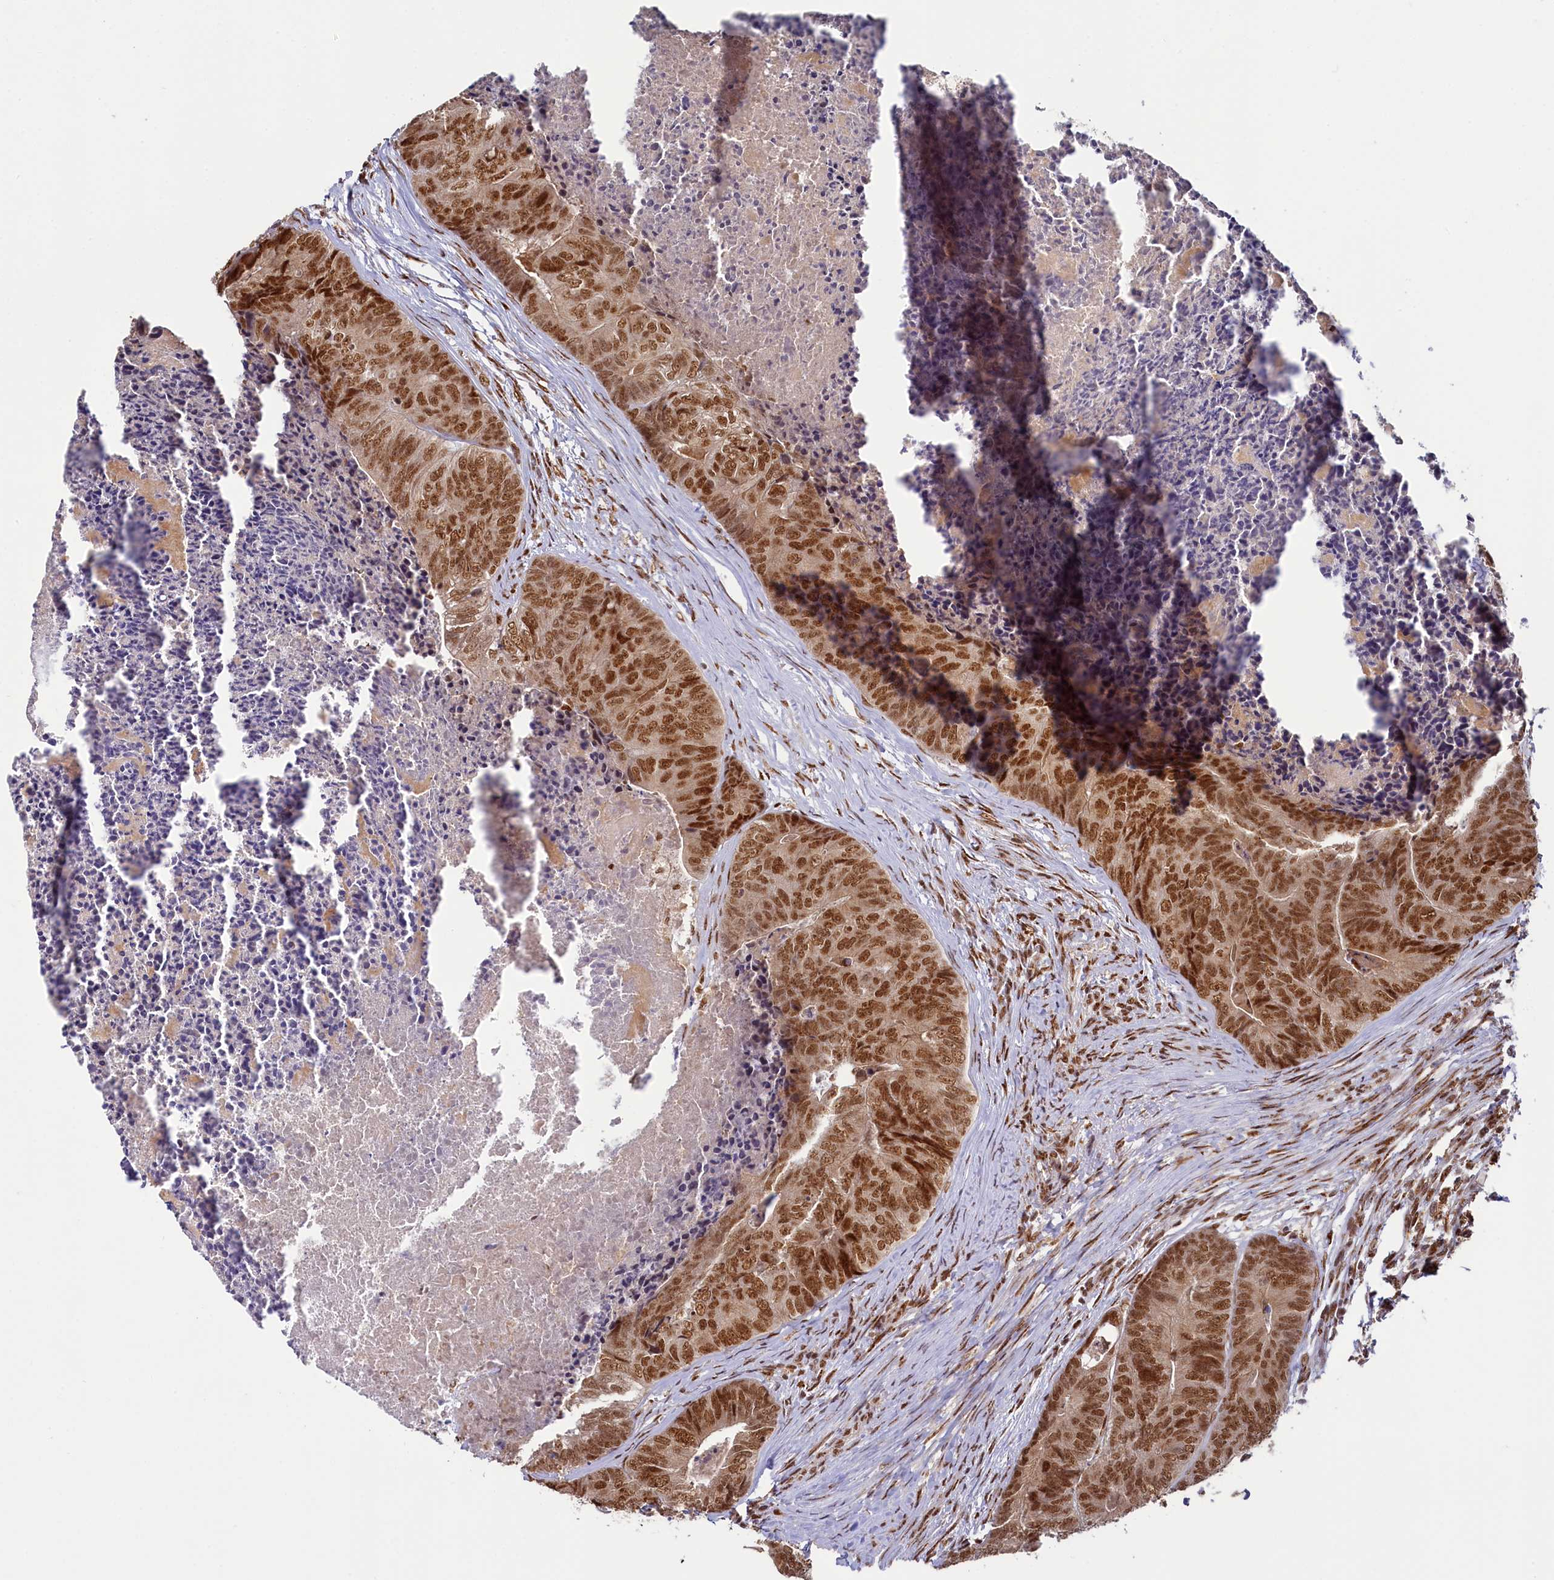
{"staining": {"intensity": "strong", "quantity": ">75%", "location": "nuclear"}, "tissue": "colorectal cancer", "cell_type": "Tumor cells", "image_type": "cancer", "snomed": [{"axis": "morphology", "description": "Adenocarcinoma, NOS"}, {"axis": "topography", "description": "Colon"}], "caption": "There is high levels of strong nuclear expression in tumor cells of adenocarcinoma (colorectal), as demonstrated by immunohistochemical staining (brown color).", "gene": "PPHLN1", "patient": {"sex": "female", "age": 67}}